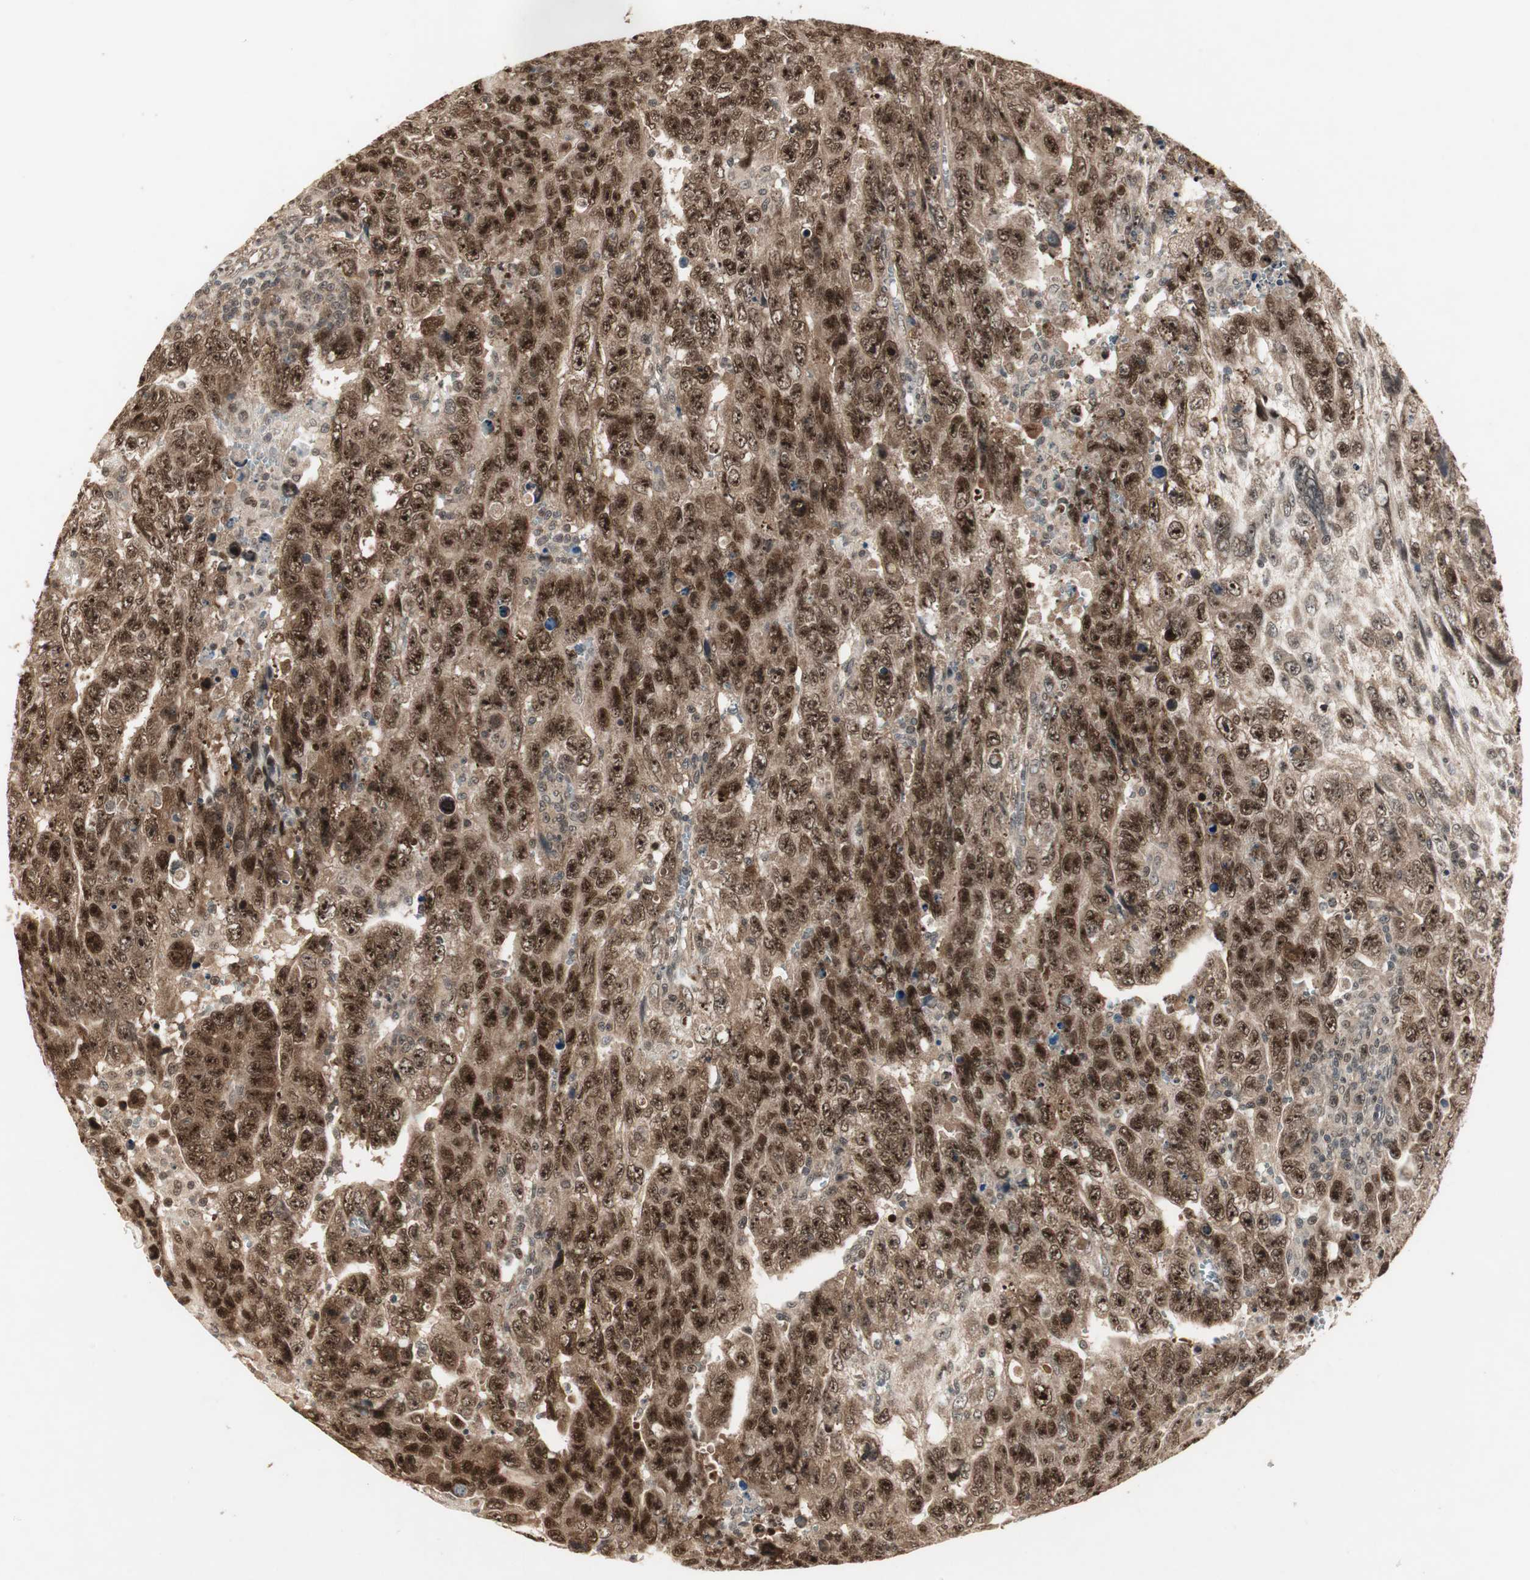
{"staining": {"intensity": "strong", "quantity": ">75%", "location": "cytoplasmic/membranous,nuclear"}, "tissue": "testis cancer", "cell_type": "Tumor cells", "image_type": "cancer", "snomed": [{"axis": "morphology", "description": "Carcinoma, Embryonal, NOS"}, {"axis": "topography", "description": "Testis"}], "caption": "High-power microscopy captured an immunohistochemistry image of testis embryonal carcinoma, revealing strong cytoplasmic/membranous and nuclear positivity in about >75% of tumor cells.", "gene": "CSNK2B", "patient": {"sex": "male", "age": 28}}